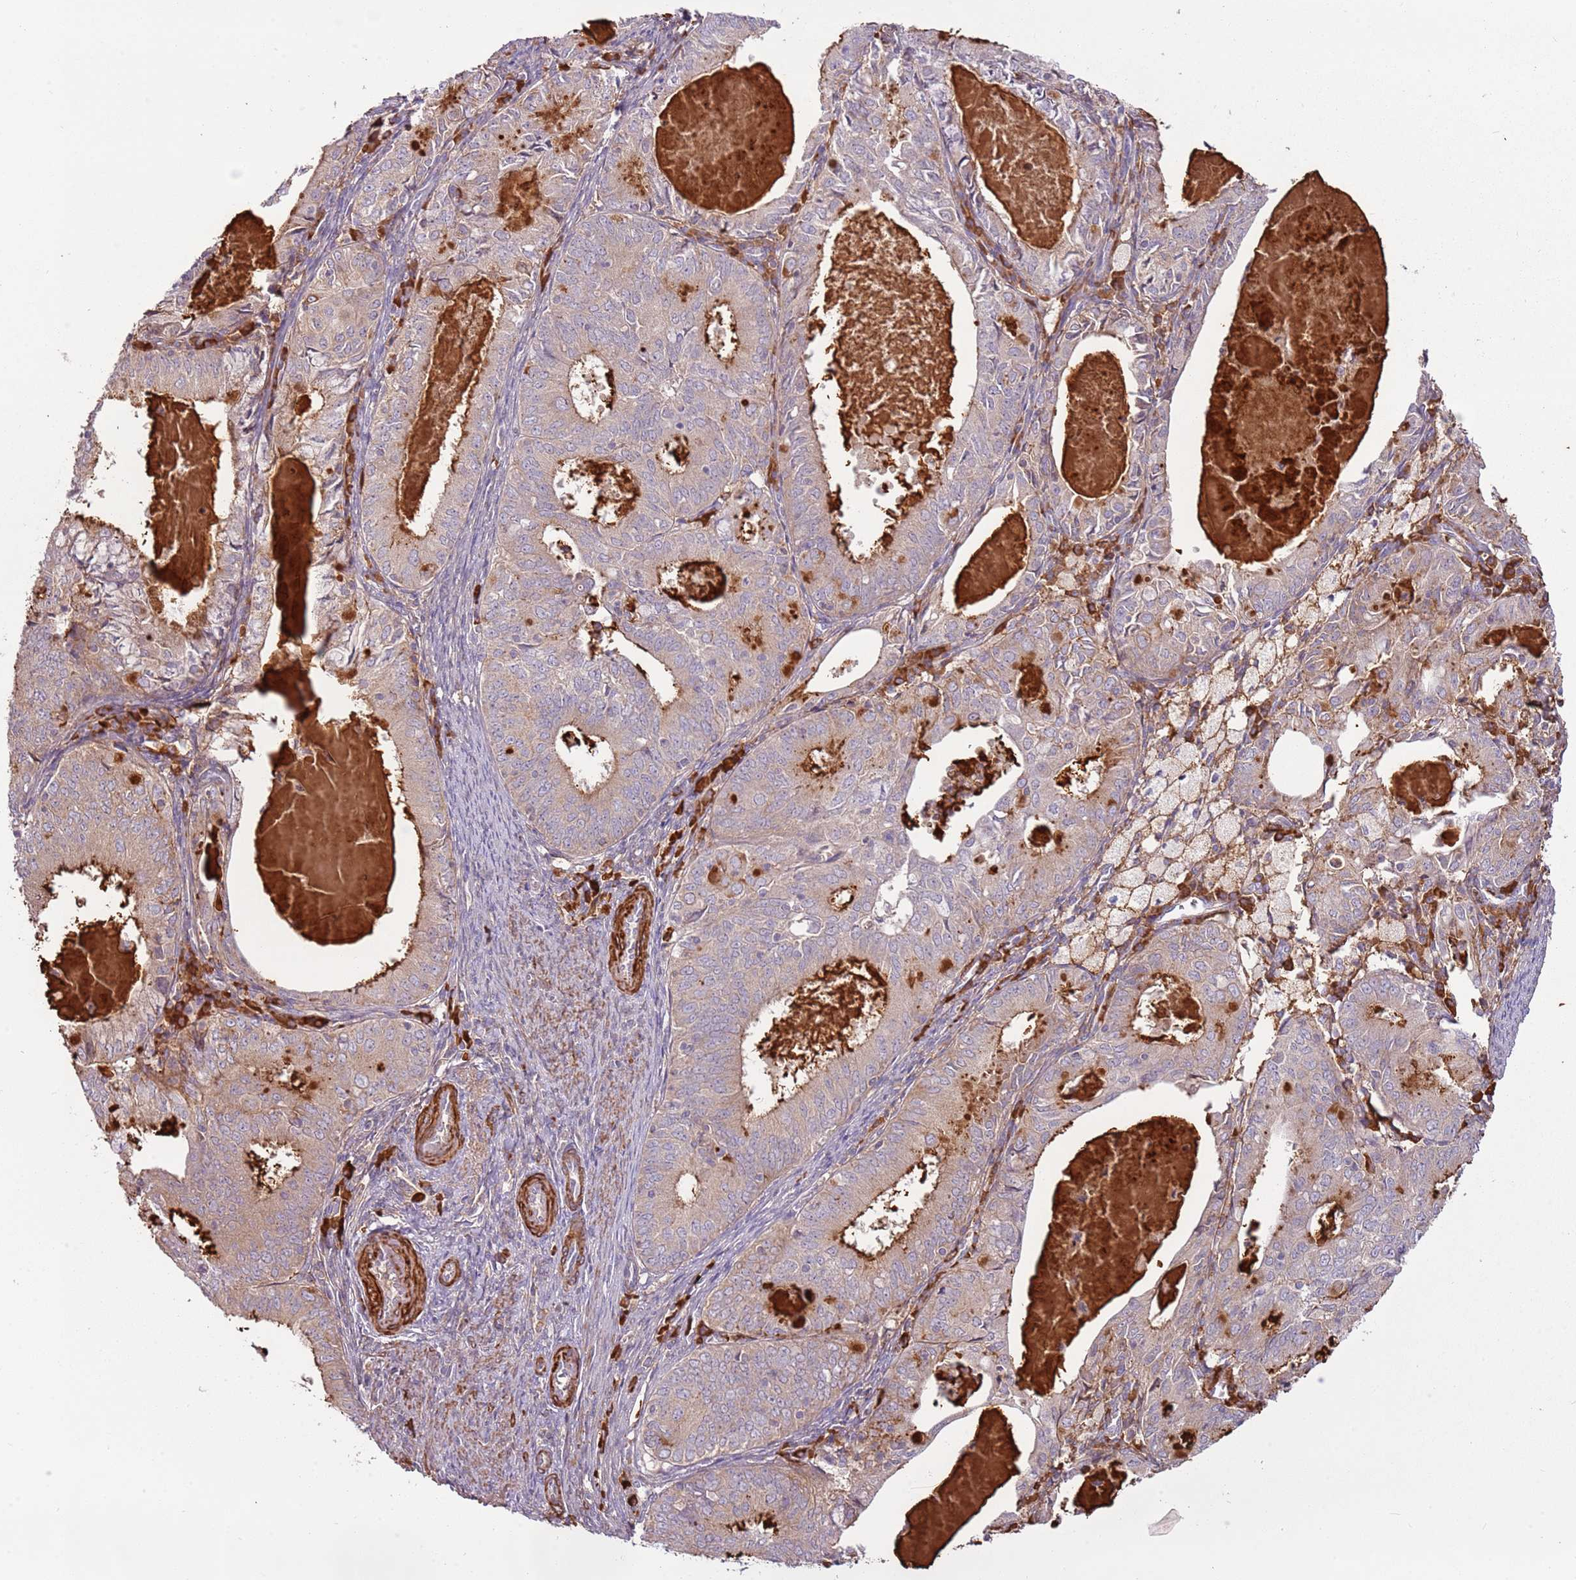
{"staining": {"intensity": "weak", "quantity": "<25%", "location": "cytoplasmic/membranous"}, "tissue": "endometrial cancer", "cell_type": "Tumor cells", "image_type": "cancer", "snomed": [{"axis": "morphology", "description": "Adenocarcinoma, NOS"}, {"axis": "topography", "description": "Endometrium"}], "caption": "Endometrial cancer (adenocarcinoma) stained for a protein using IHC reveals no staining tumor cells.", "gene": "RNF128", "patient": {"sex": "female", "age": 57}}